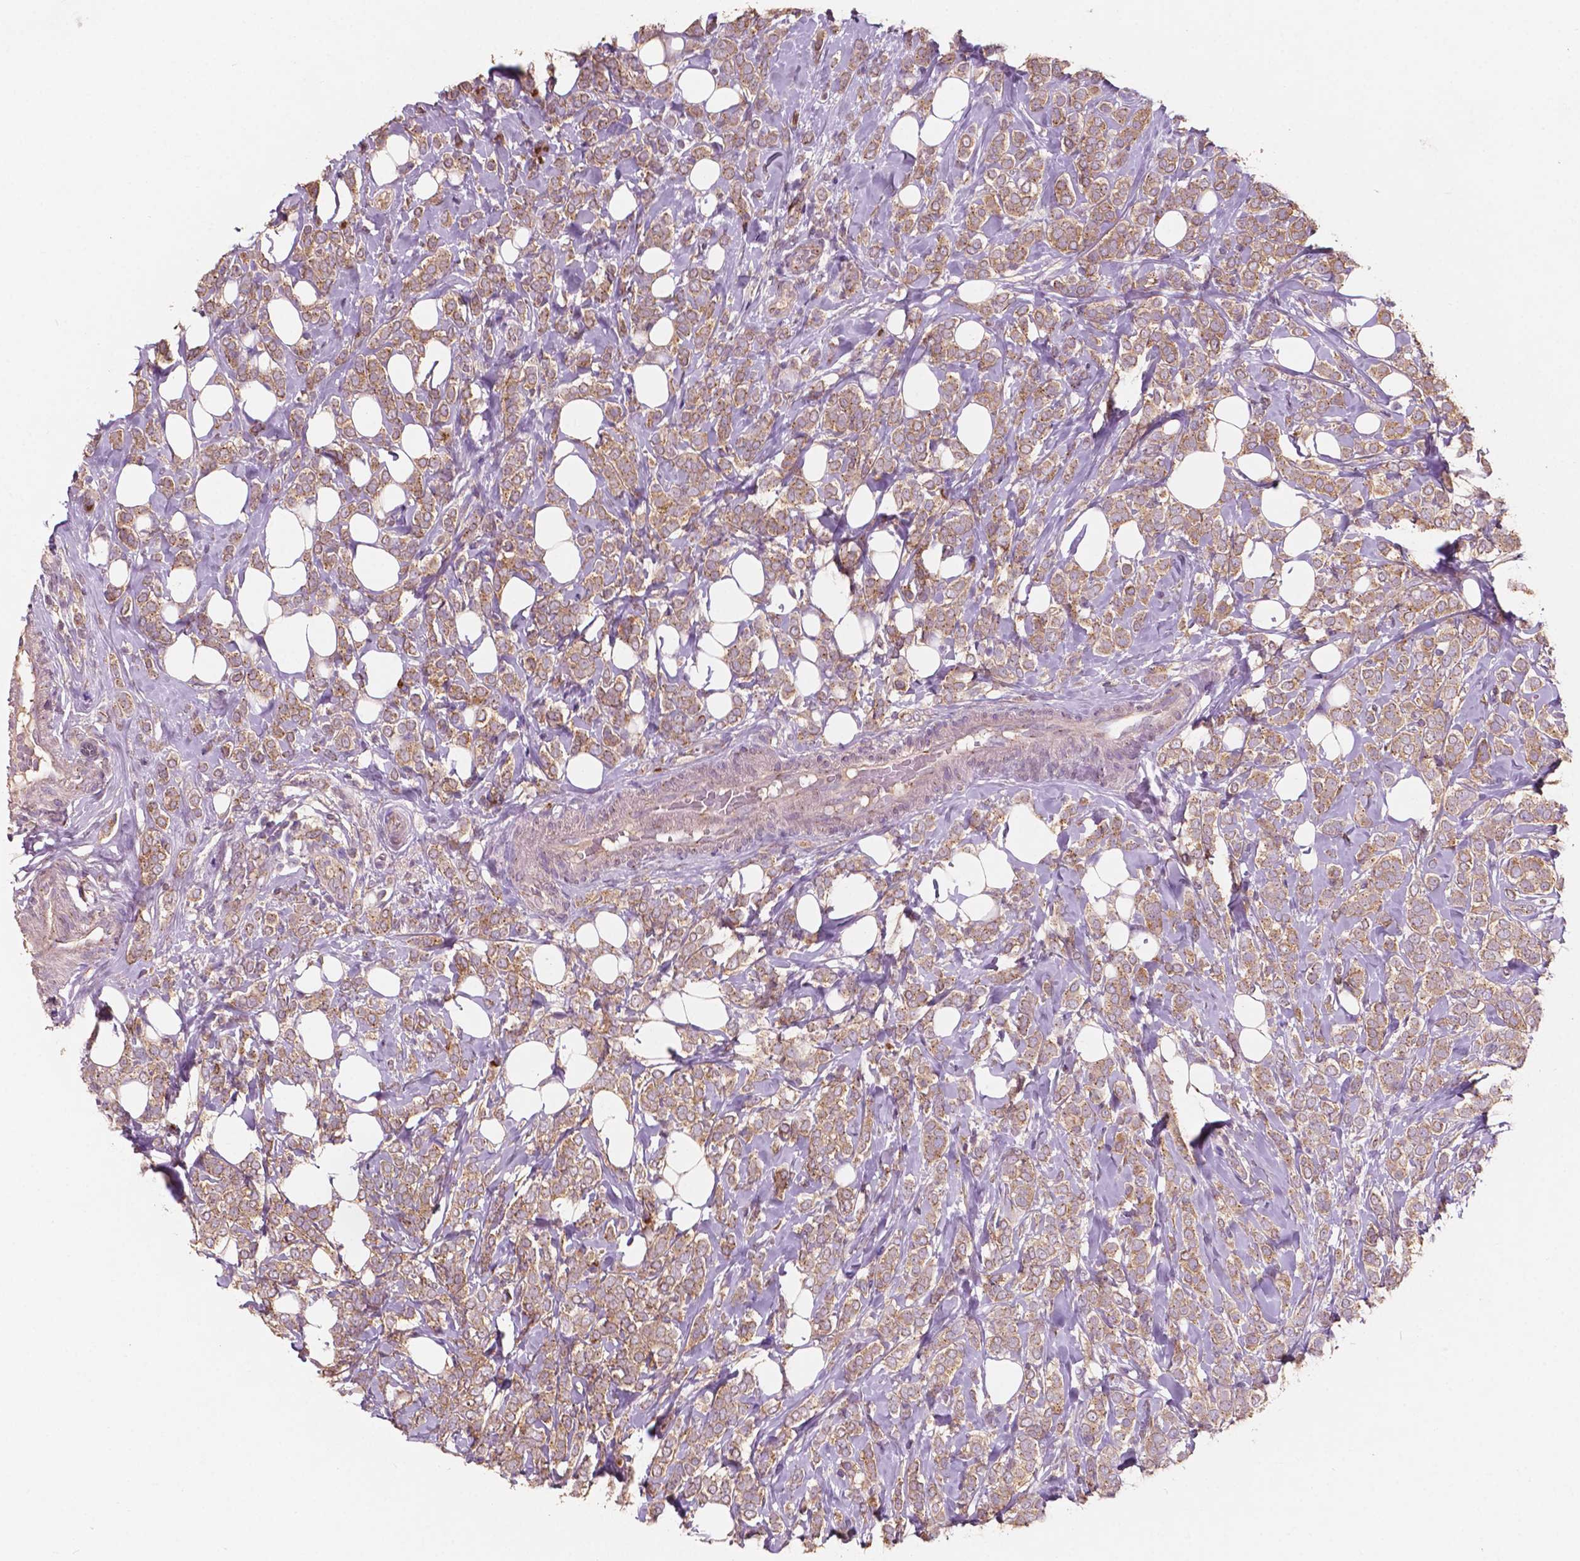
{"staining": {"intensity": "moderate", "quantity": ">75%", "location": "cytoplasmic/membranous"}, "tissue": "breast cancer", "cell_type": "Tumor cells", "image_type": "cancer", "snomed": [{"axis": "morphology", "description": "Lobular carcinoma"}, {"axis": "topography", "description": "Breast"}], "caption": "Immunohistochemistry (IHC) (DAB) staining of human lobular carcinoma (breast) displays moderate cytoplasmic/membranous protein staining in about >75% of tumor cells.", "gene": "CHPT1", "patient": {"sex": "female", "age": 49}}